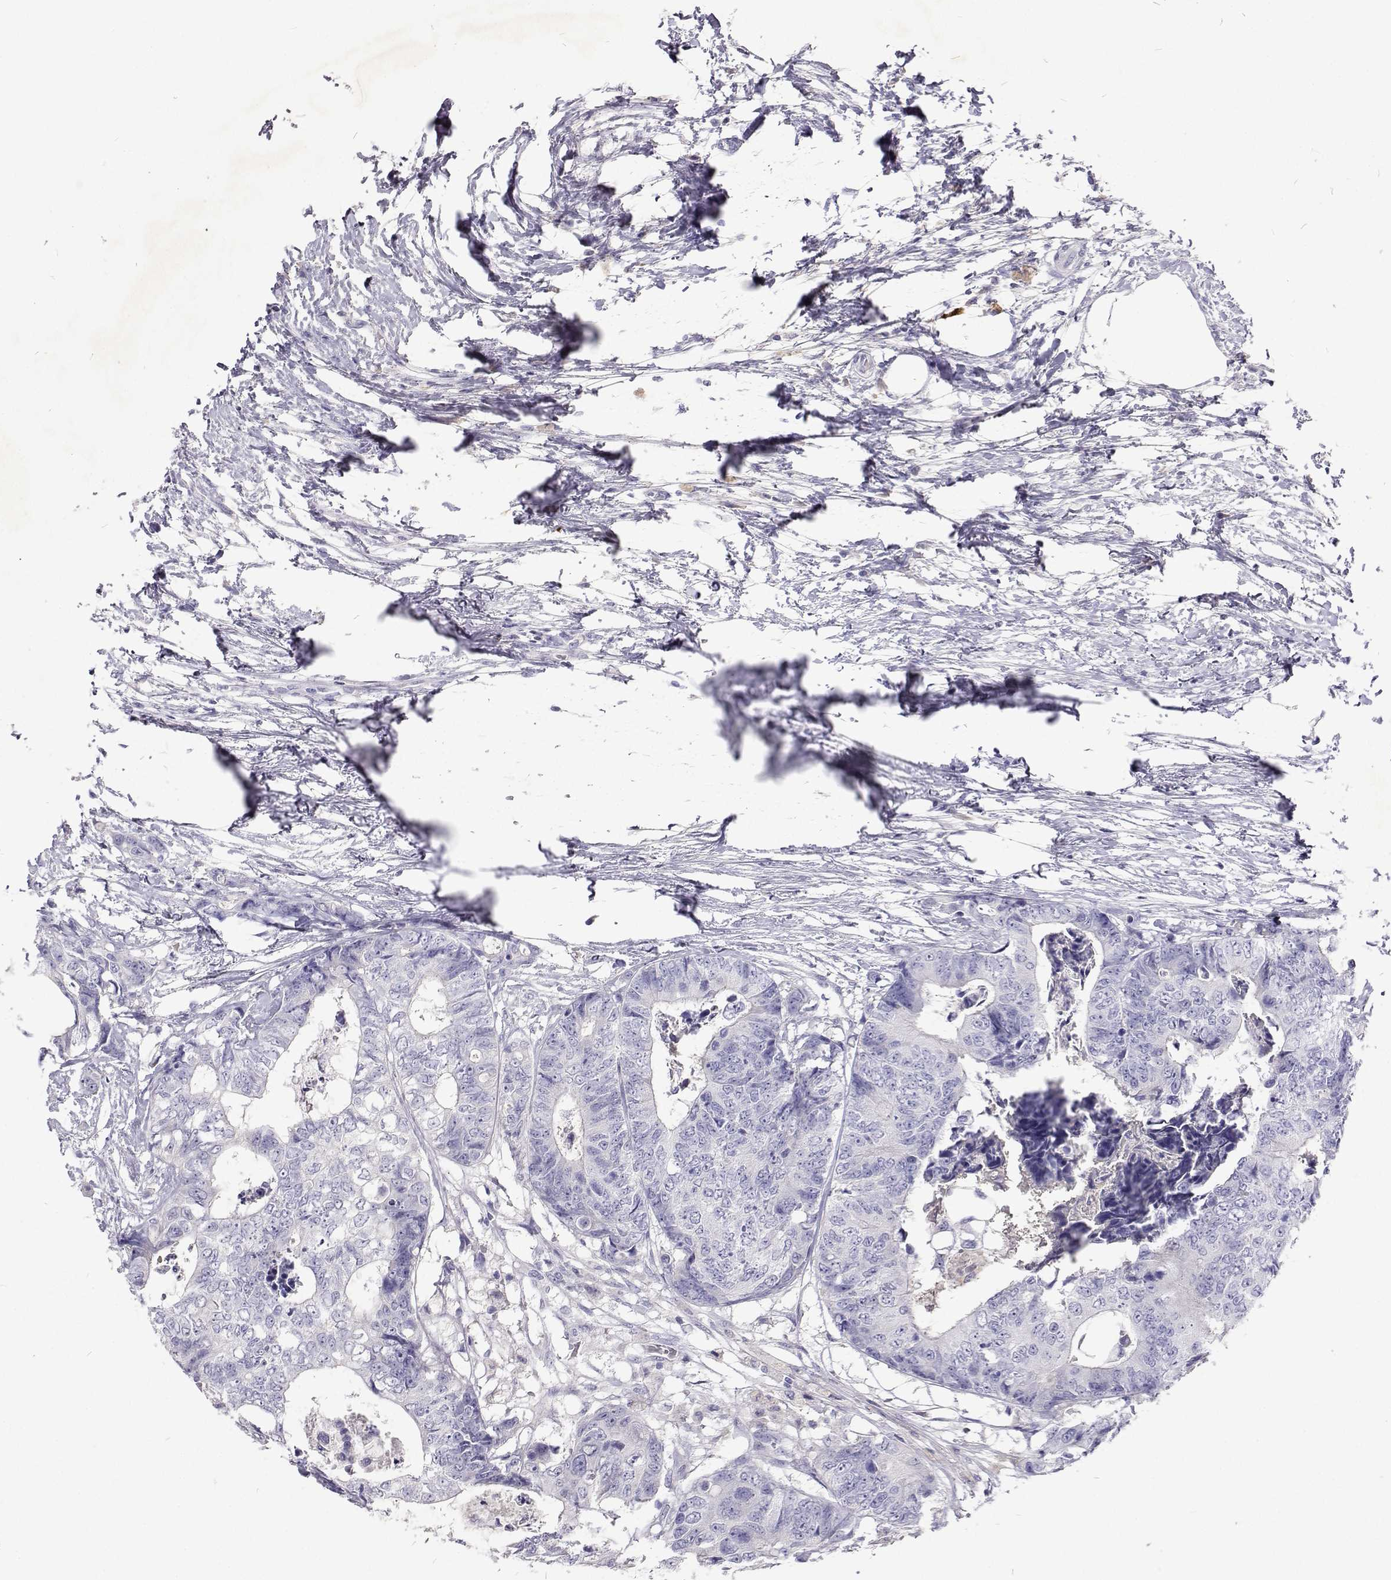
{"staining": {"intensity": "negative", "quantity": "none", "location": "none"}, "tissue": "colorectal cancer", "cell_type": "Tumor cells", "image_type": "cancer", "snomed": [{"axis": "morphology", "description": "Adenocarcinoma, NOS"}, {"axis": "topography", "description": "Colon"}], "caption": "Immunohistochemistry (IHC) histopathology image of neoplastic tissue: colorectal cancer stained with DAB (3,3'-diaminobenzidine) exhibits no significant protein positivity in tumor cells.", "gene": "CFAP44", "patient": {"sex": "female", "age": 48}}